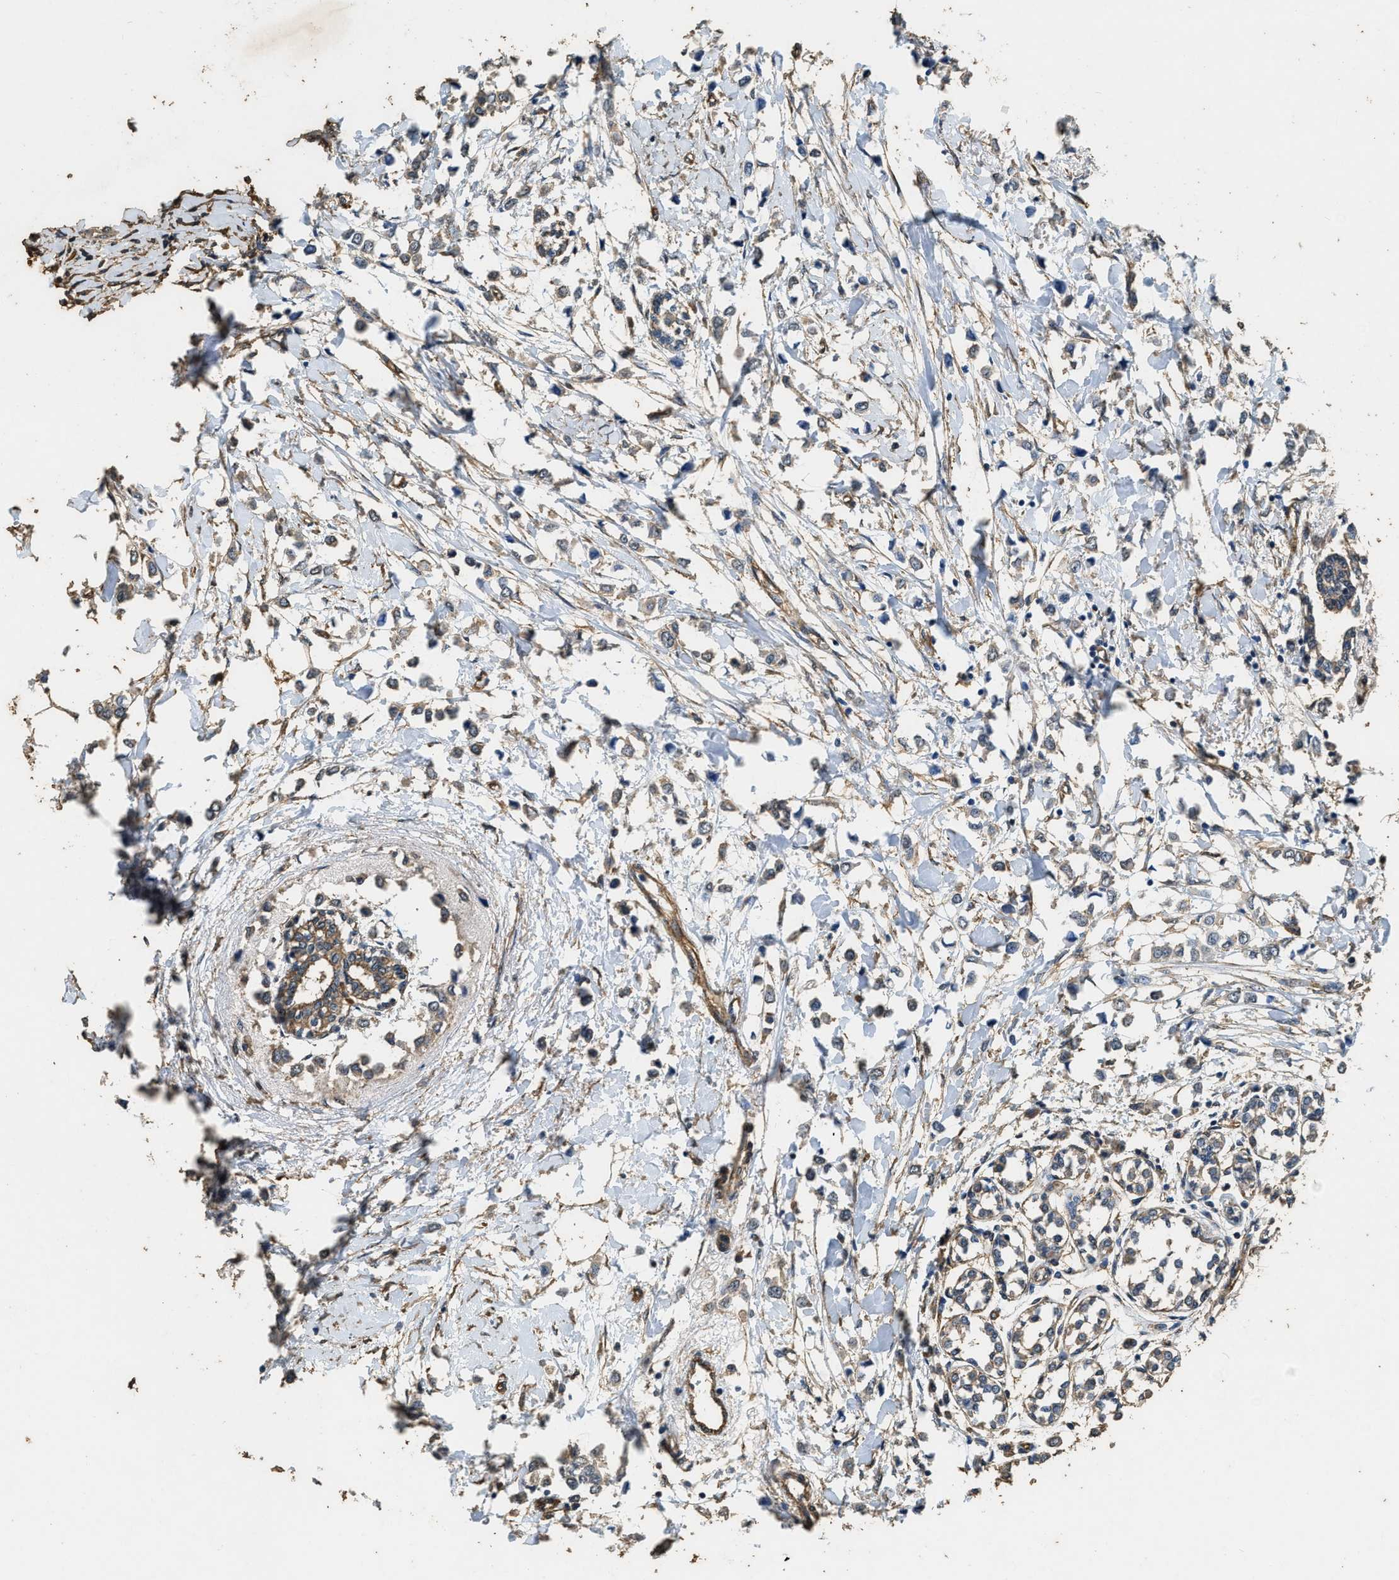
{"staining": {"intensity": "weak", "quantity": "<25%", "location": "cytoplasmic/membranous"}, "tissue": "breast cancer", "cell_type": "Tumor cells", "image_type": "cancer", "snomed": [{"axis": "morphology", "description": "Lobular carcinoma"}, {"axis": "topography", "description": "Breast"}], "caption": "Immunohistochemistry of breast cancer demonstrates no positivity in tumor cells.", "gene": "MIB1", "patient": {"sex": "female", "age": 51}}